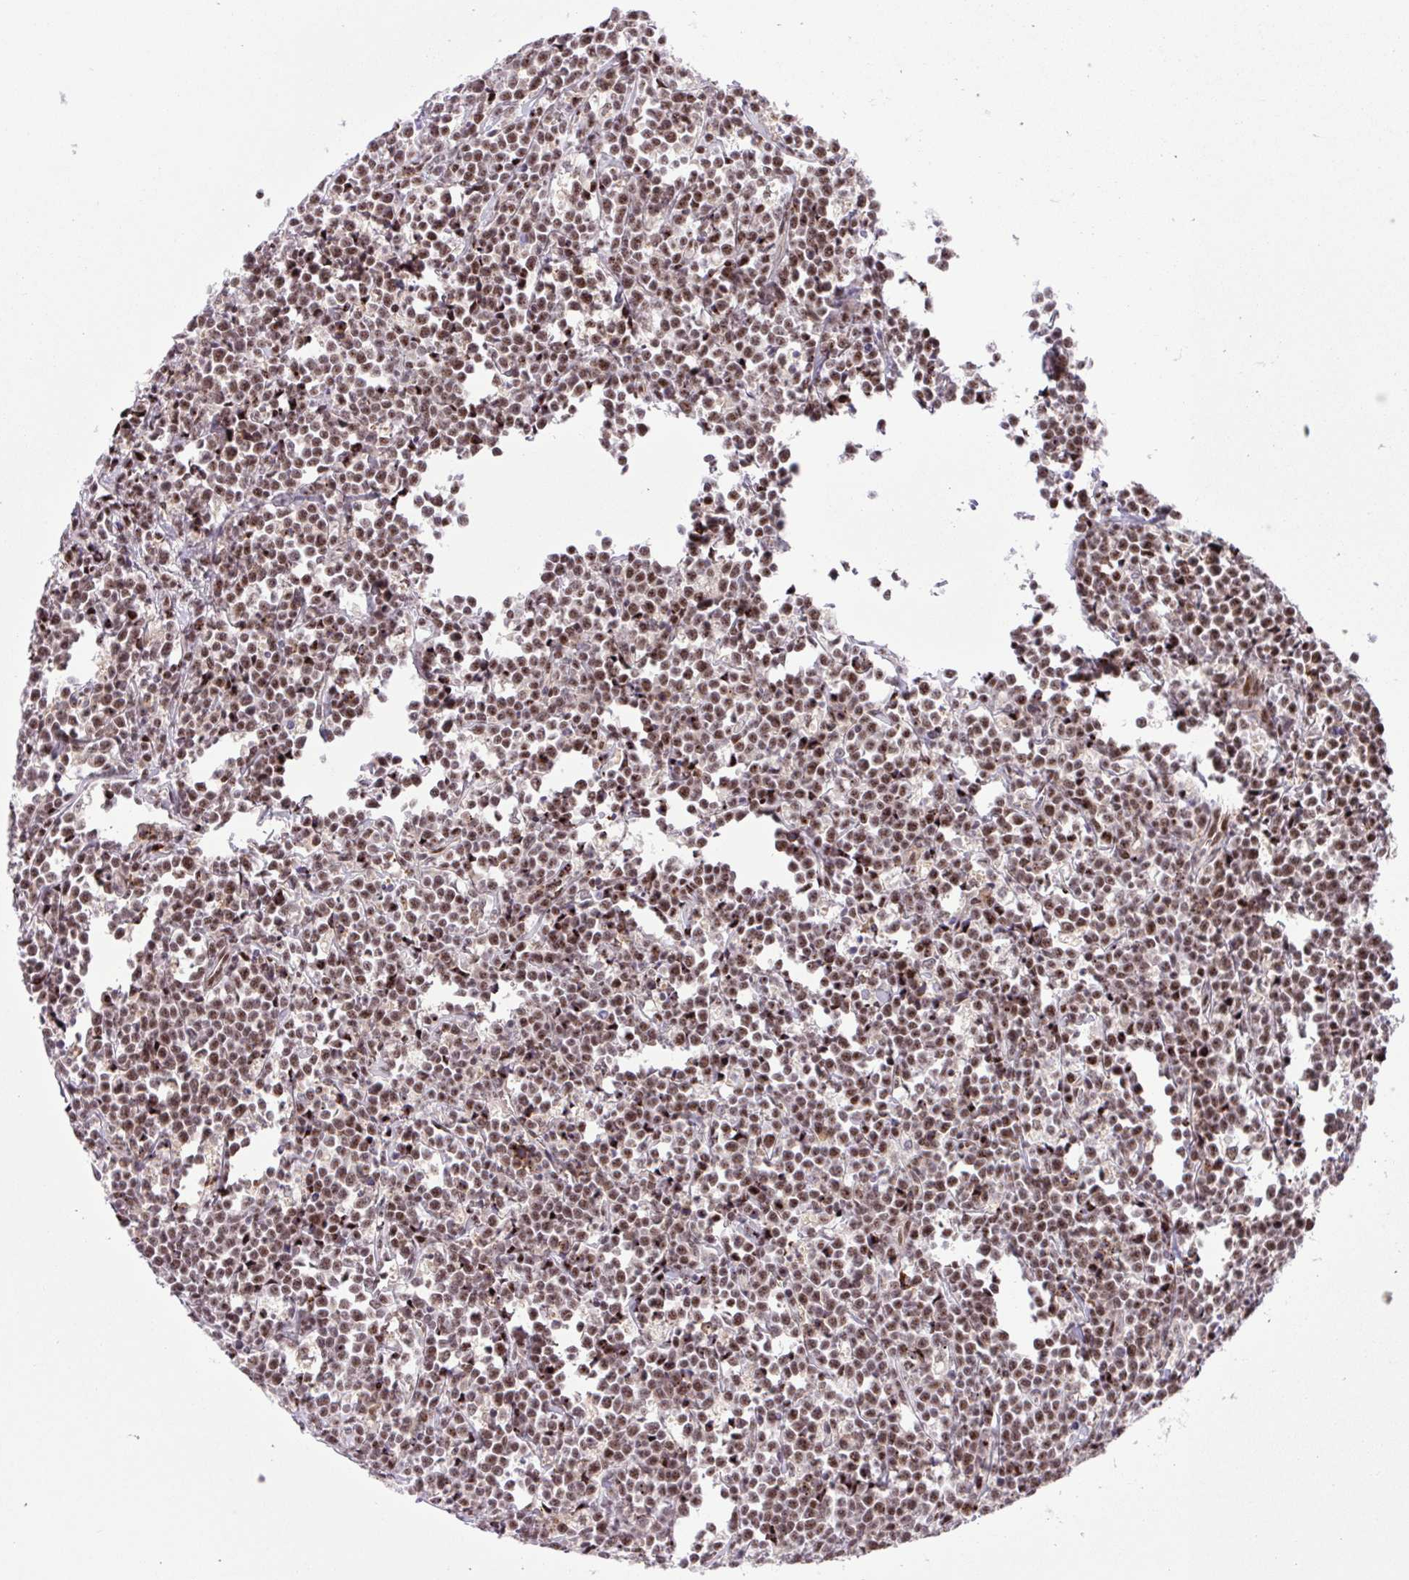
{"staining": {"intensity": "moderate", "quantity": "25%-75%", "location": "nuclear"}, "tissue": "lymphoma", "cell_type": "Tumor cells", "image_type": "cancer", "snomed": [{"axis": "morphology", "description": "Malignant lymphoma, non-Hodgkin's type, High grade"}, {"axis": "topography", "description": "Small intestine"}], "caption": "The micrograph exhibits a brown stain indicating the presence of a protein in the nuclear of tumor cells in malignant lymphoma, non-Hodgkin's type (high-grade). Immunohistochemistry stains the protein in brown and the nuclei are stained blue.", "gene": "ERG", "patient": {"sex": "female", "age": 56}}